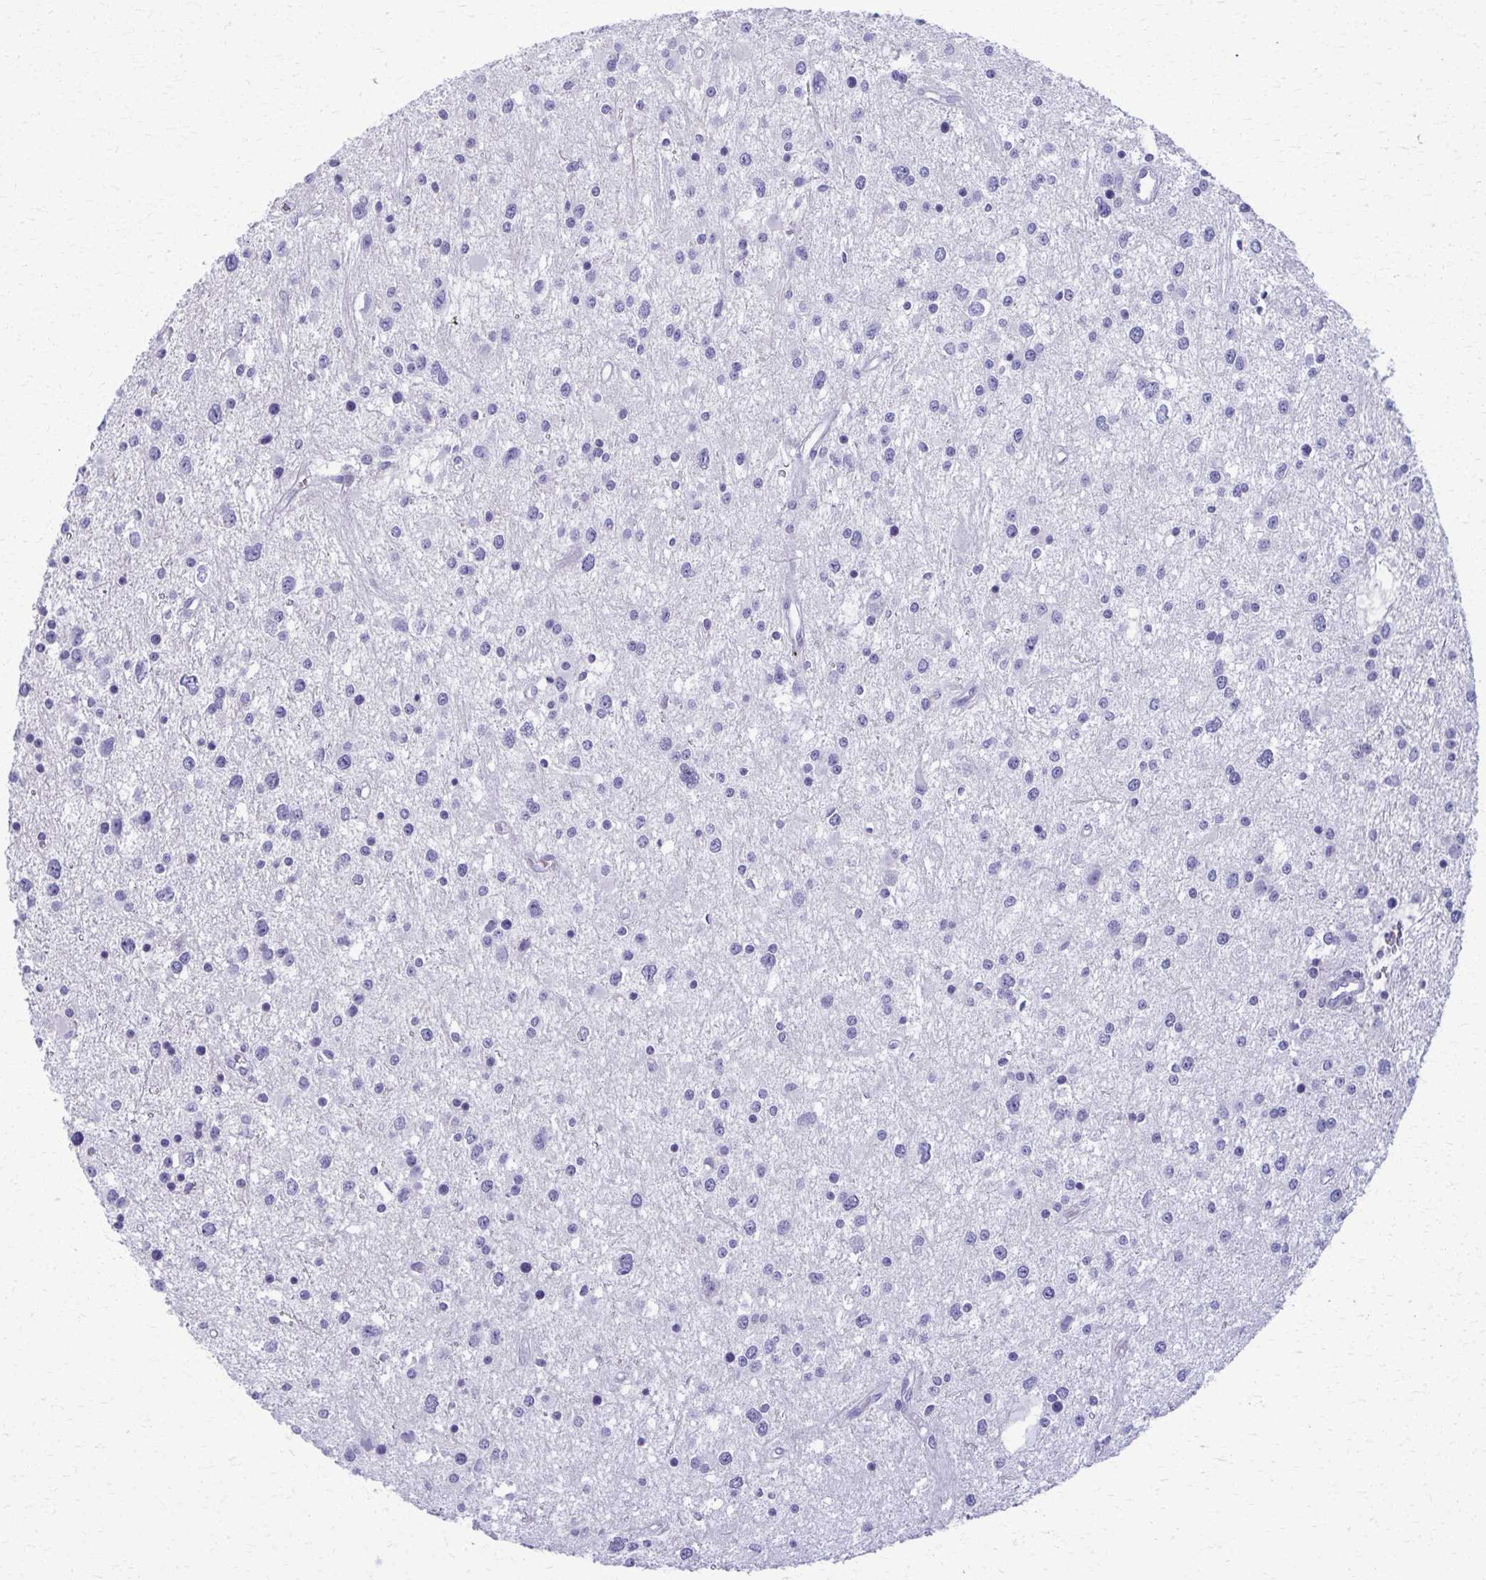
{"staining": {"intensity": "negative", "quantity": "none", "location": "none"}, "tissue": "glioma", "cell_type": "Tumor cells", "image_type": "cancer", "snomed": [{"axis": "morphology", "description": "Glioma, malignant, High grade"}, {"axis": "topography", "description": "Brain"}], "caption": "This is a image of immunohistochemistry staining of glioma, which shows no staining in tumor cells.", "gene": "ACSM2B", "patient": {"sex": "male", "age": 54}}